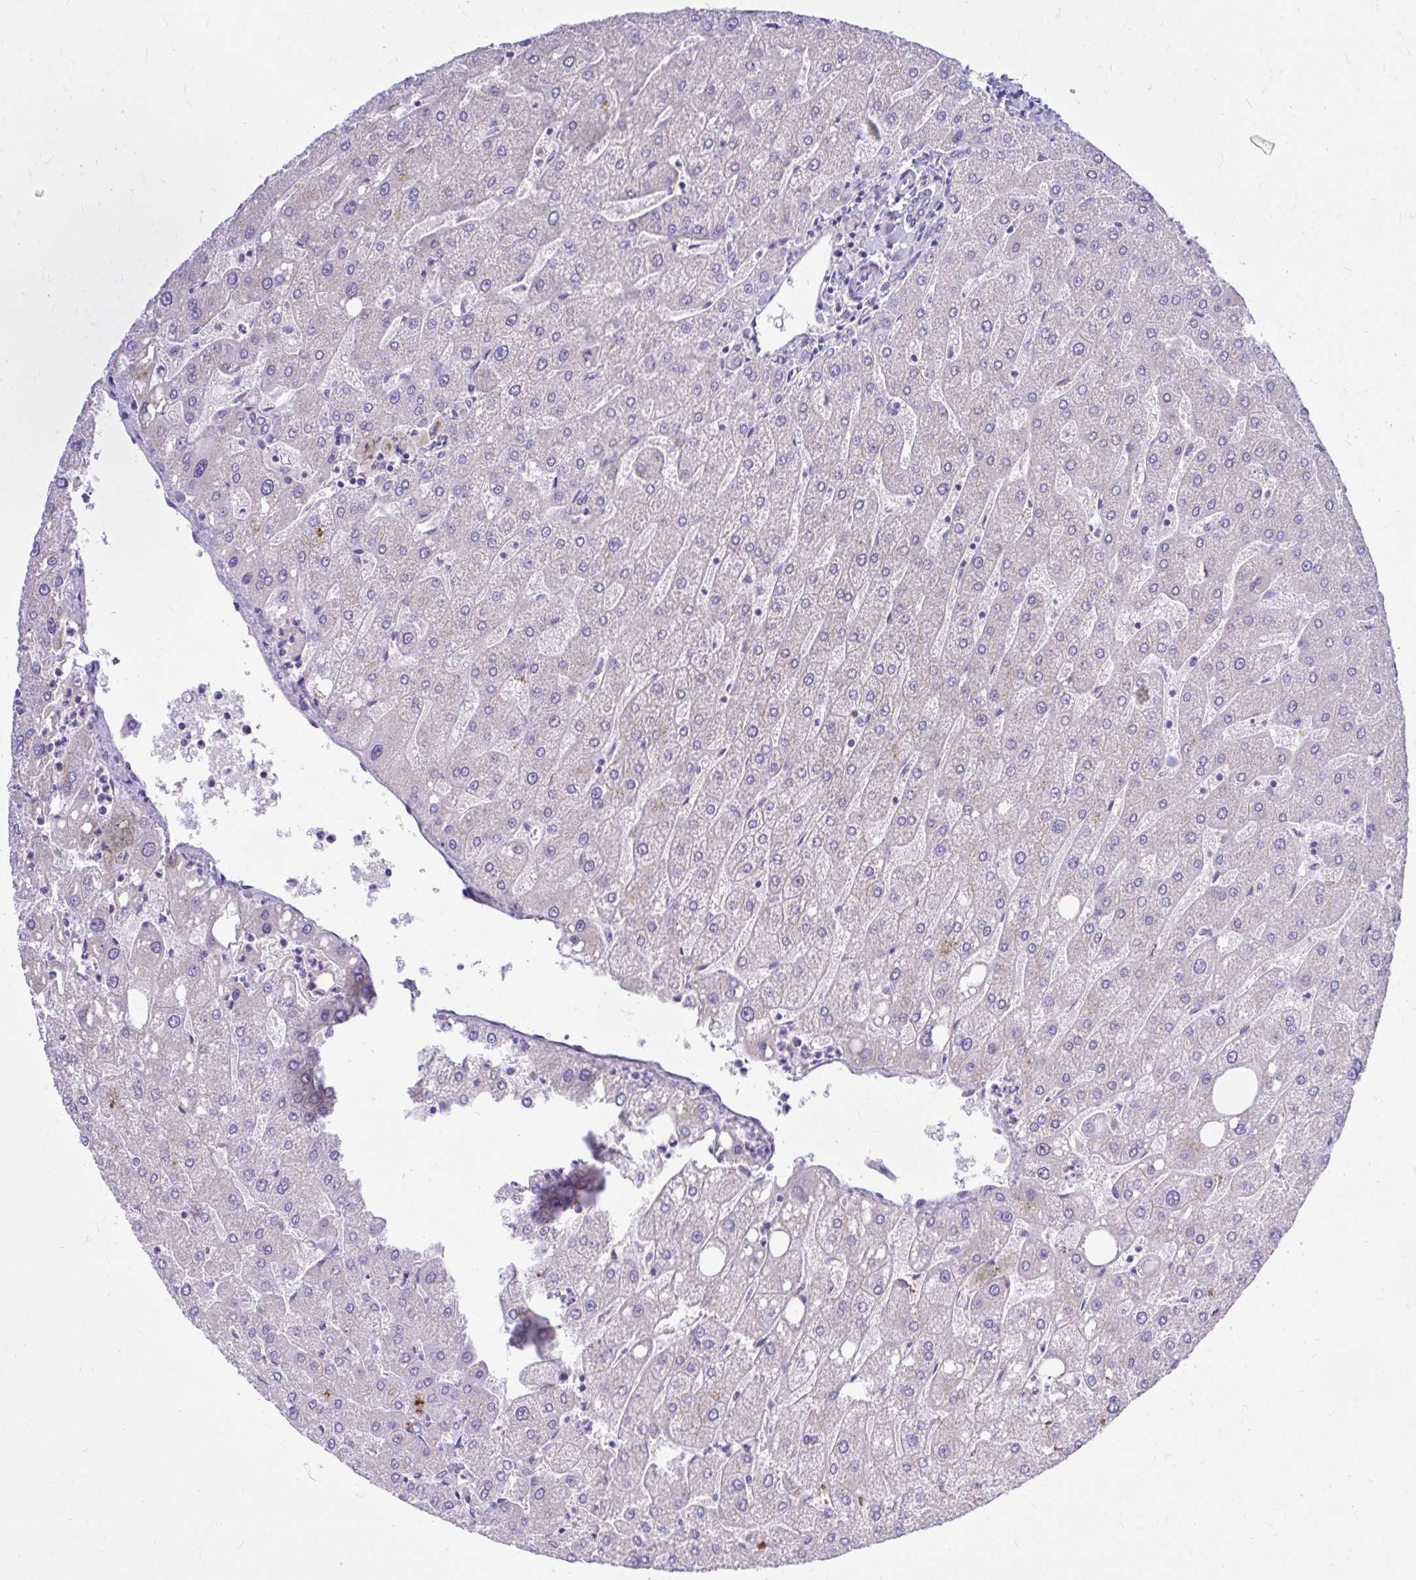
{"staining": {"intensity": "negative", "quantity": "none", "location": "none"}, "tissue": "liver", "cell_type": "Cholangiocytes", "image_type": "normal", "snomed": [{"axis": "morphology", "description": "Normal tissue, NOS"}, {"axis": "topography", "description": "Liver"}], "caption": "Liver stained for a protein using immunohistochemistry reveals no expression cholangiocytes.", "gene": "BCL6B", "patient": {"sex": "male", "age": 67}}